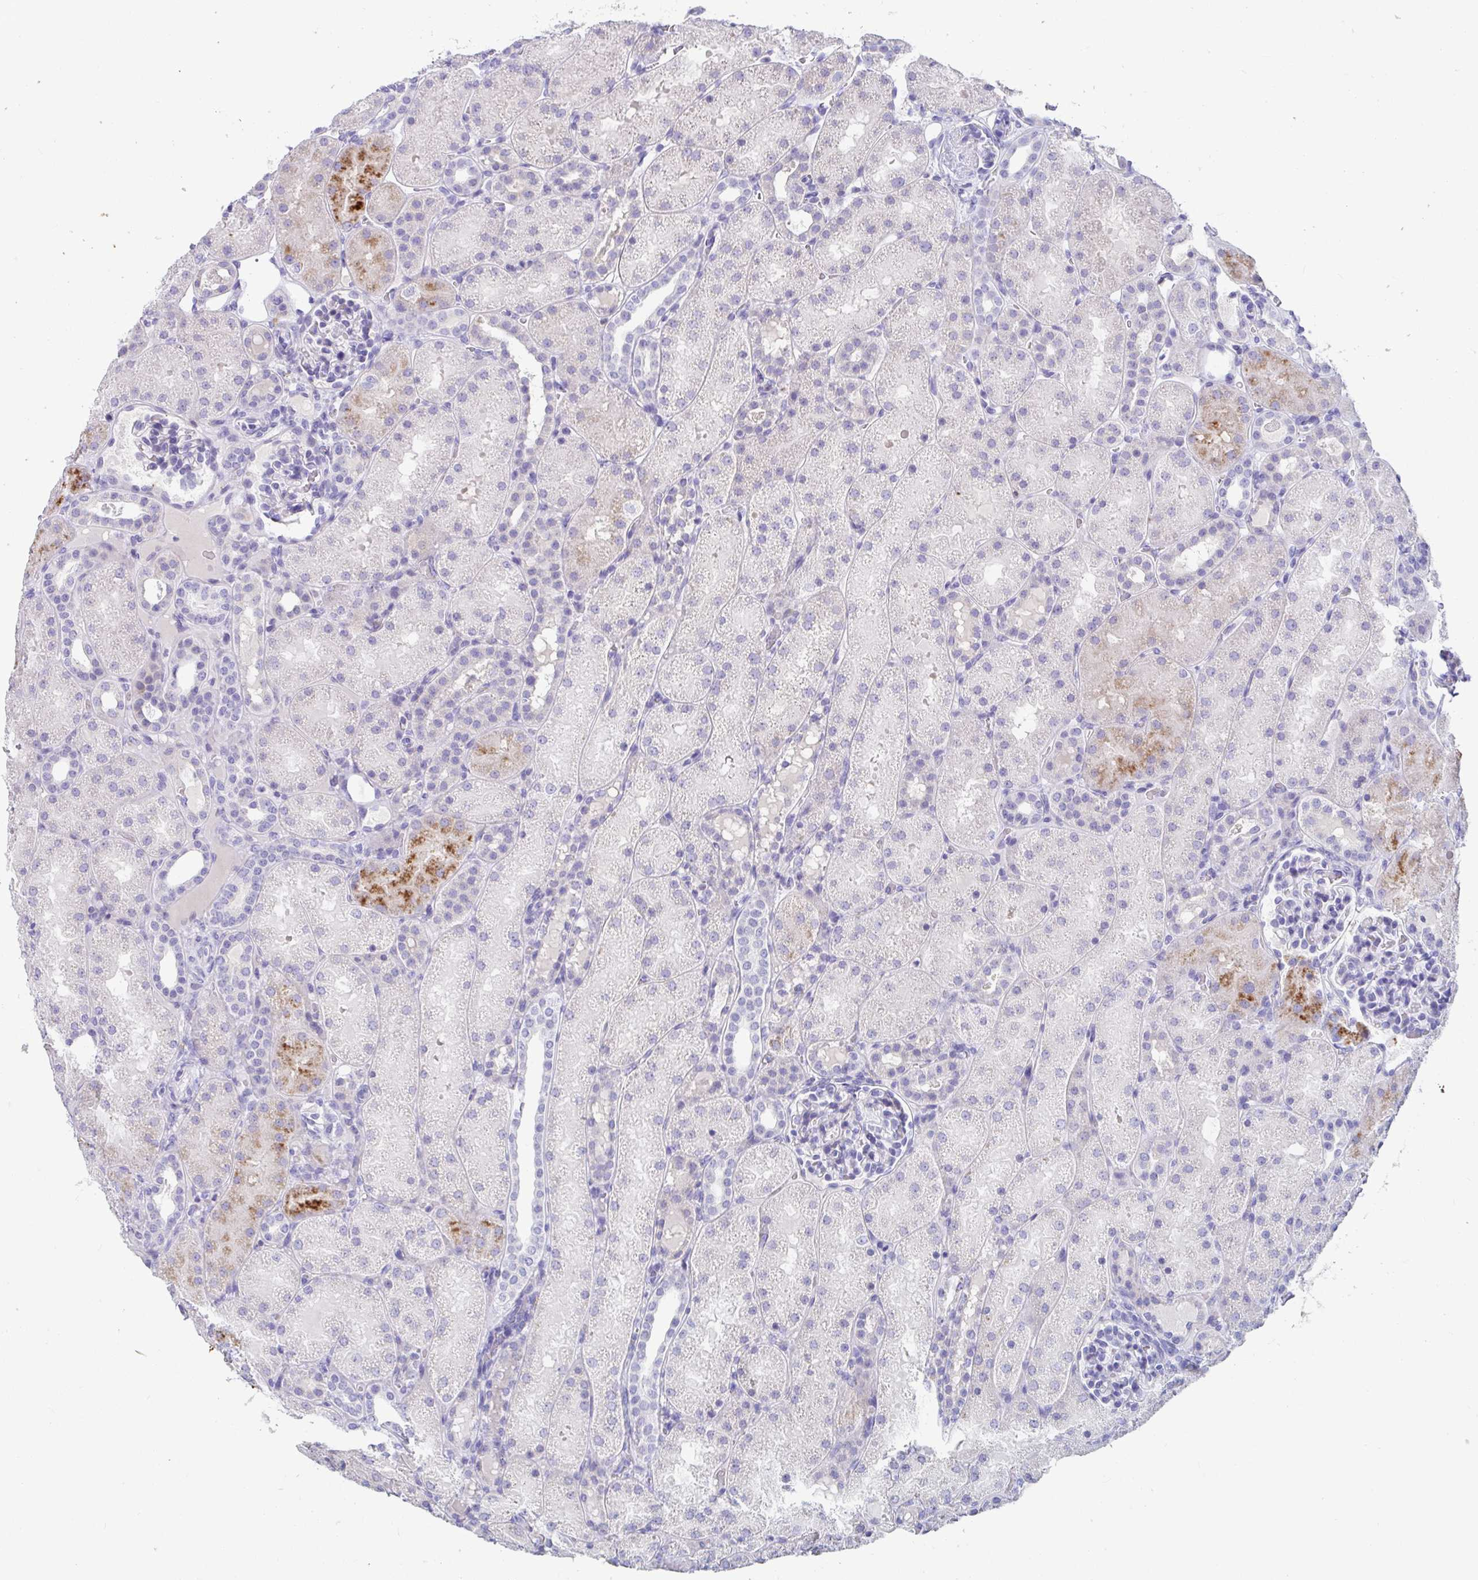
{"staining": {"intensity": "negative", "quantity": "none", "location": "none"}, "tissue": "kidney", "cell_type": "Cells in glomeruli", "image_type": "normal", "snomed": [{"axis": "morphology", "description": "Normal tissue, NOS"}, {"axis": "topography", "description": "Kidney"}], "caption": "Protein analysis of unremarkable kidney exhibits no significant expression in cells in glomeruli.", "gene": "PLA2G1B", "patient": {"sex": "male", "age": 2}}